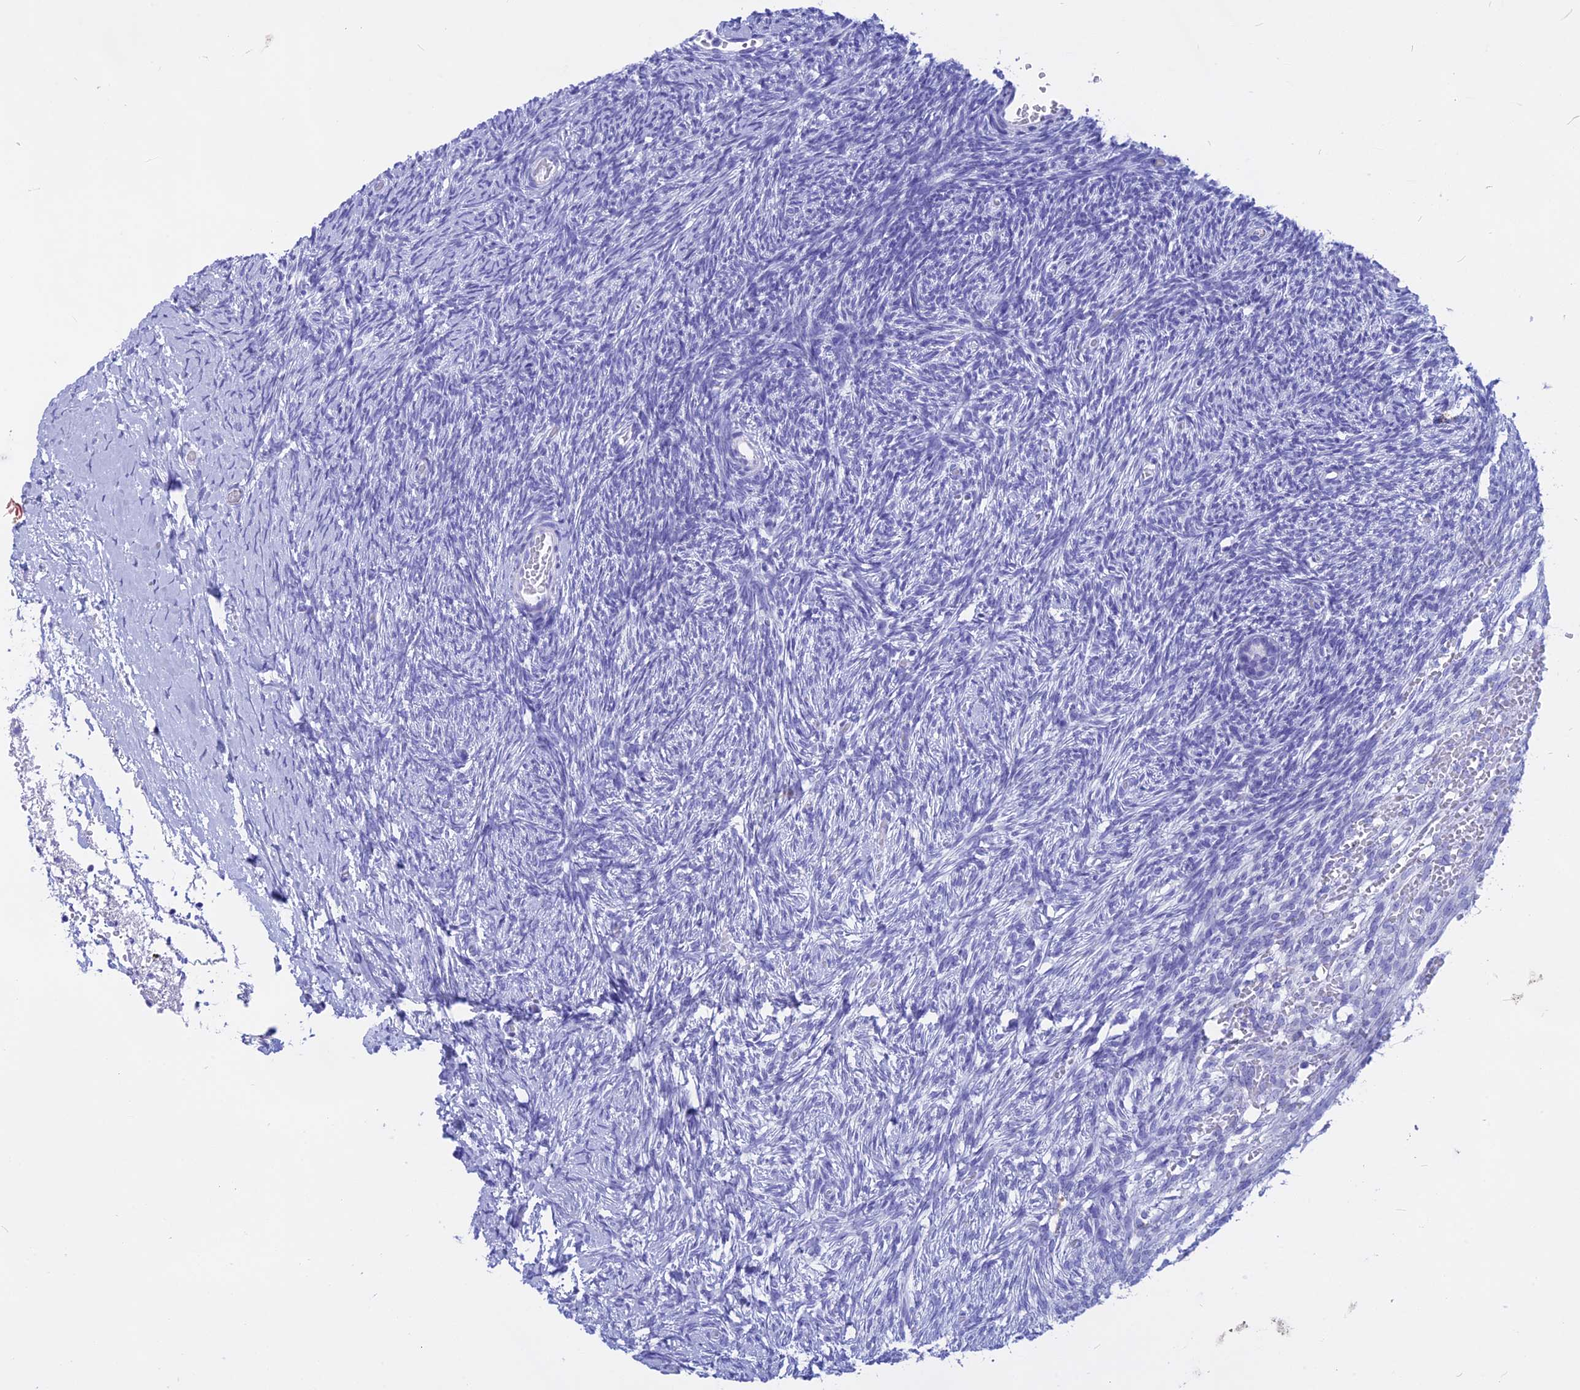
{"staining": {"intensity": "negative", "quantity": "none", "location": "none"}, "tissue": "ovary", "cell_type": "Follicle cells", "image_type": "normal", "snomed": [{"axis": "morphology", "description": "Normal tissue, NOS"}, {"axis": "topography", "description": "Ovary"}], "caption": "Follicle cells are negative for brown protein staining in benign ovary.", "gene": "ISCA1", "patient": {"sex": "female", "age": 39}}